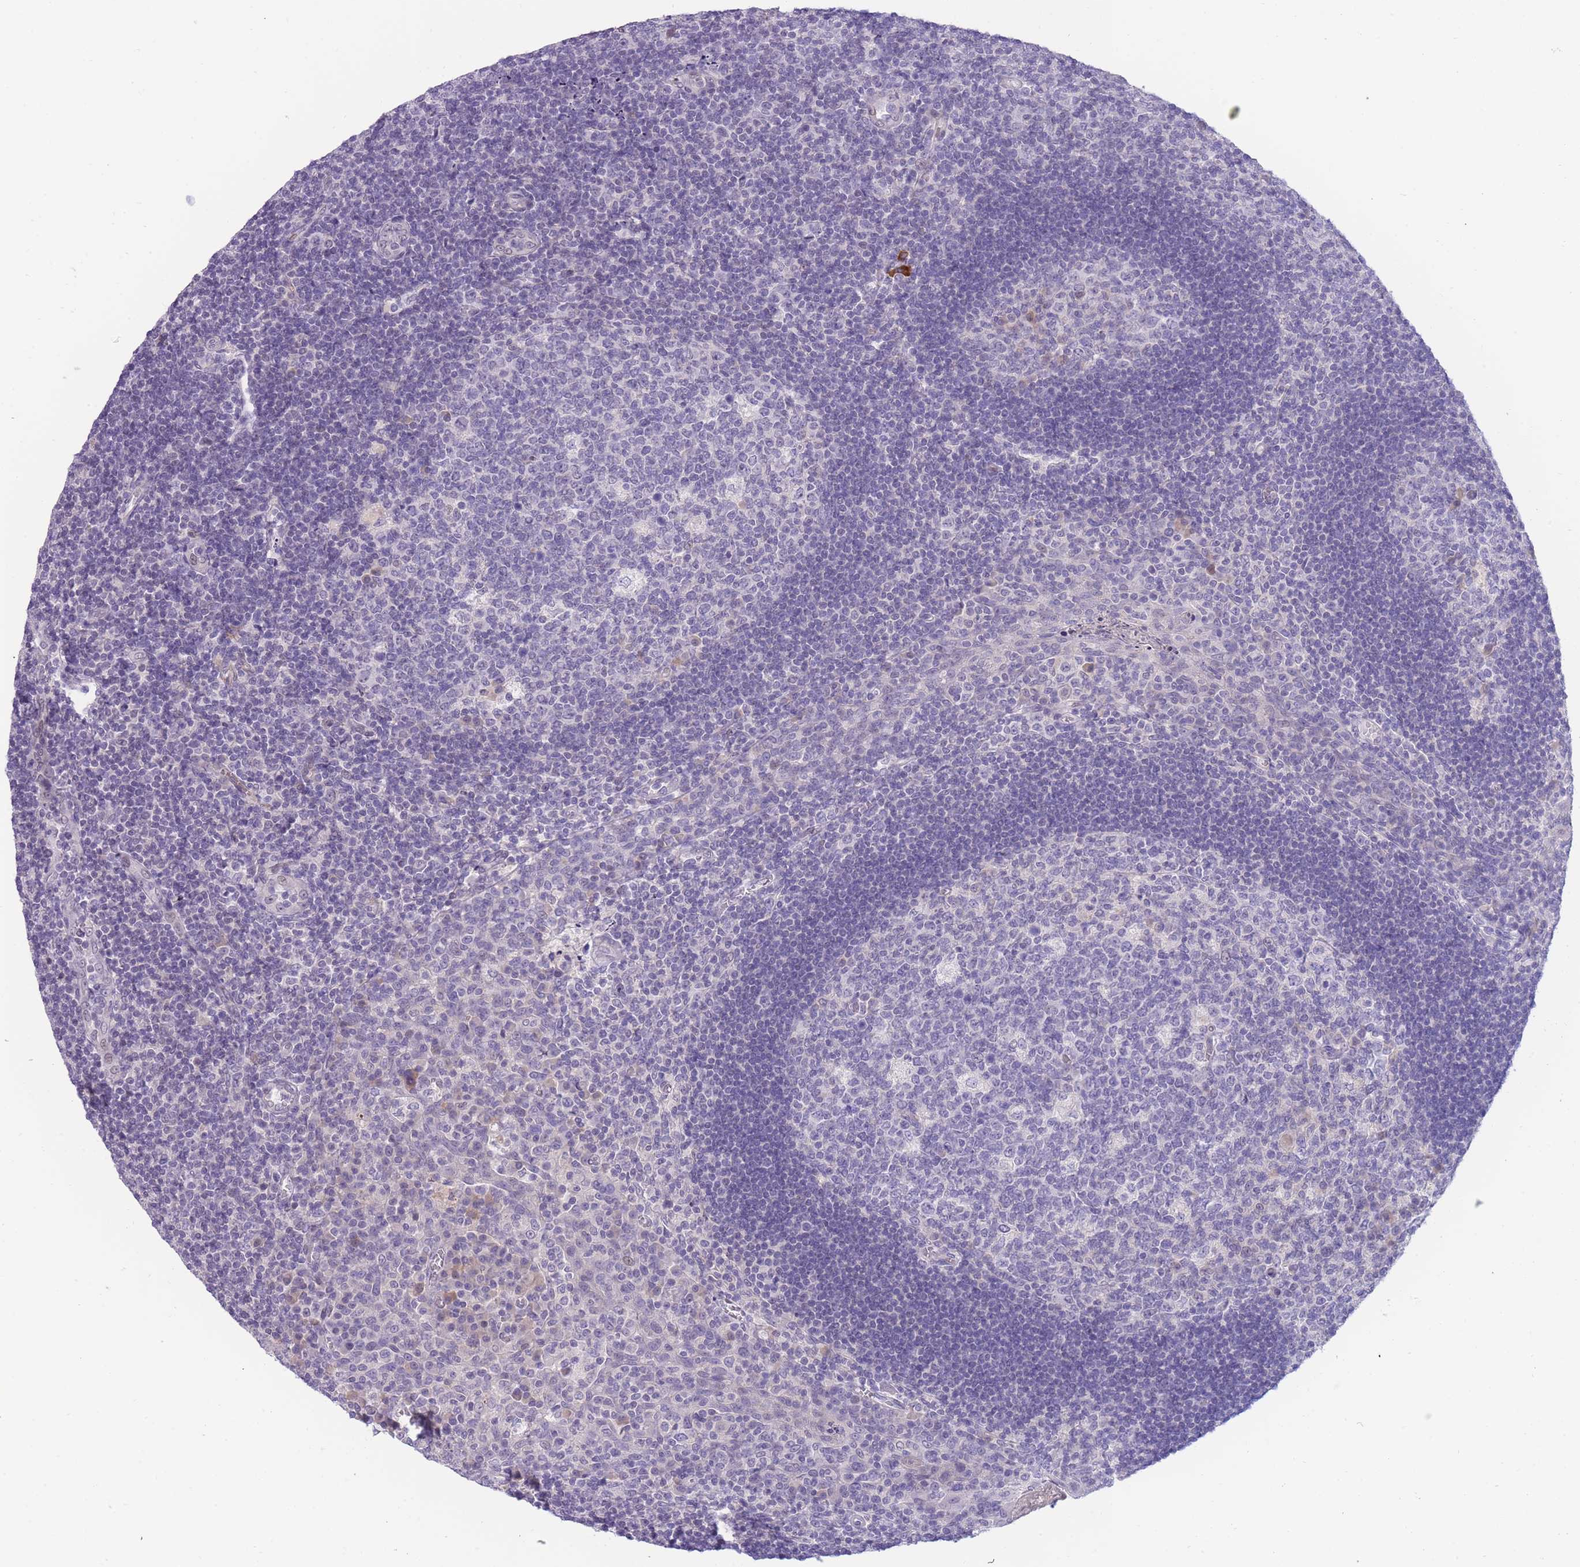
{"staining": {"intensity": "negative", "quantity": "none", "location": "none"}, "tissue": "tonsil", "cell_type": "Germinal center cells", "image_type": "normal", "snomed": [{"axis": "morphology", "description": "Normal tissue, NOS"}, {"axis": "topography", "description": "Tonsil"}], "caption": "This is an immunohistochemistry (IHC) photomicrograph of normal human tonsil. There is no staining in germinal center cells.", "gene": "PRR23A", "patient": {"sex": "male", "age": 17}}